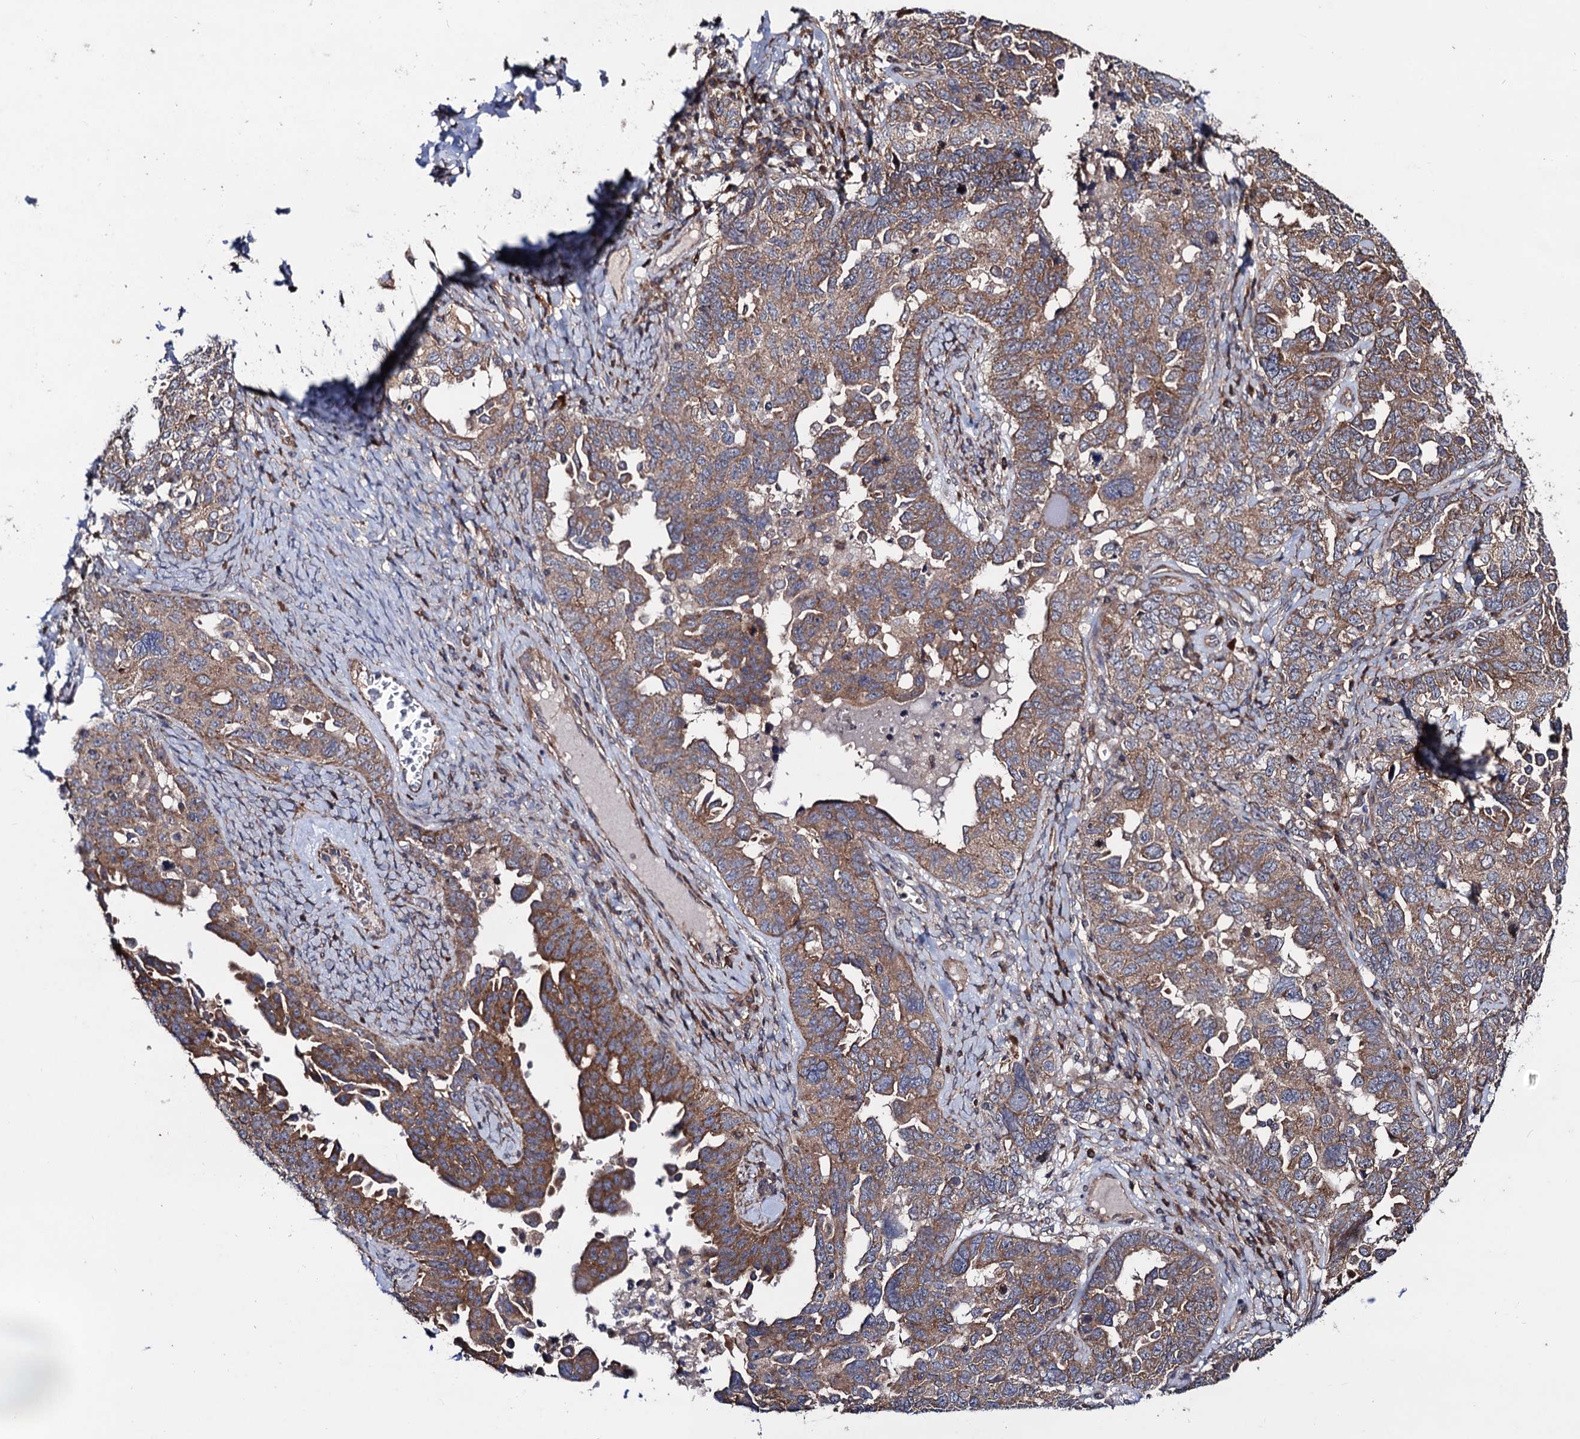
{"staining": {"intensity": "moderate", "quantity": ">75%", "location": "cytoplasmic/membranous"}, "tissue": "ovarian cancer", "cell_type": "Tumor cells", "image_type": "cancer", "snomed": [{"axis": "morphology", "description": "Carcinoma, endometroid"}, {"axis": "topography", "description": "Ovary"}], "caption": "Protein expression by immunohistochemistry (IHC) shows moderate cytoplasmic/membranous staining in about >75% of tumor cells in ovarian cancer.", "gene": "DYDC1", "patient": {"sex": "female", "age": 62}}